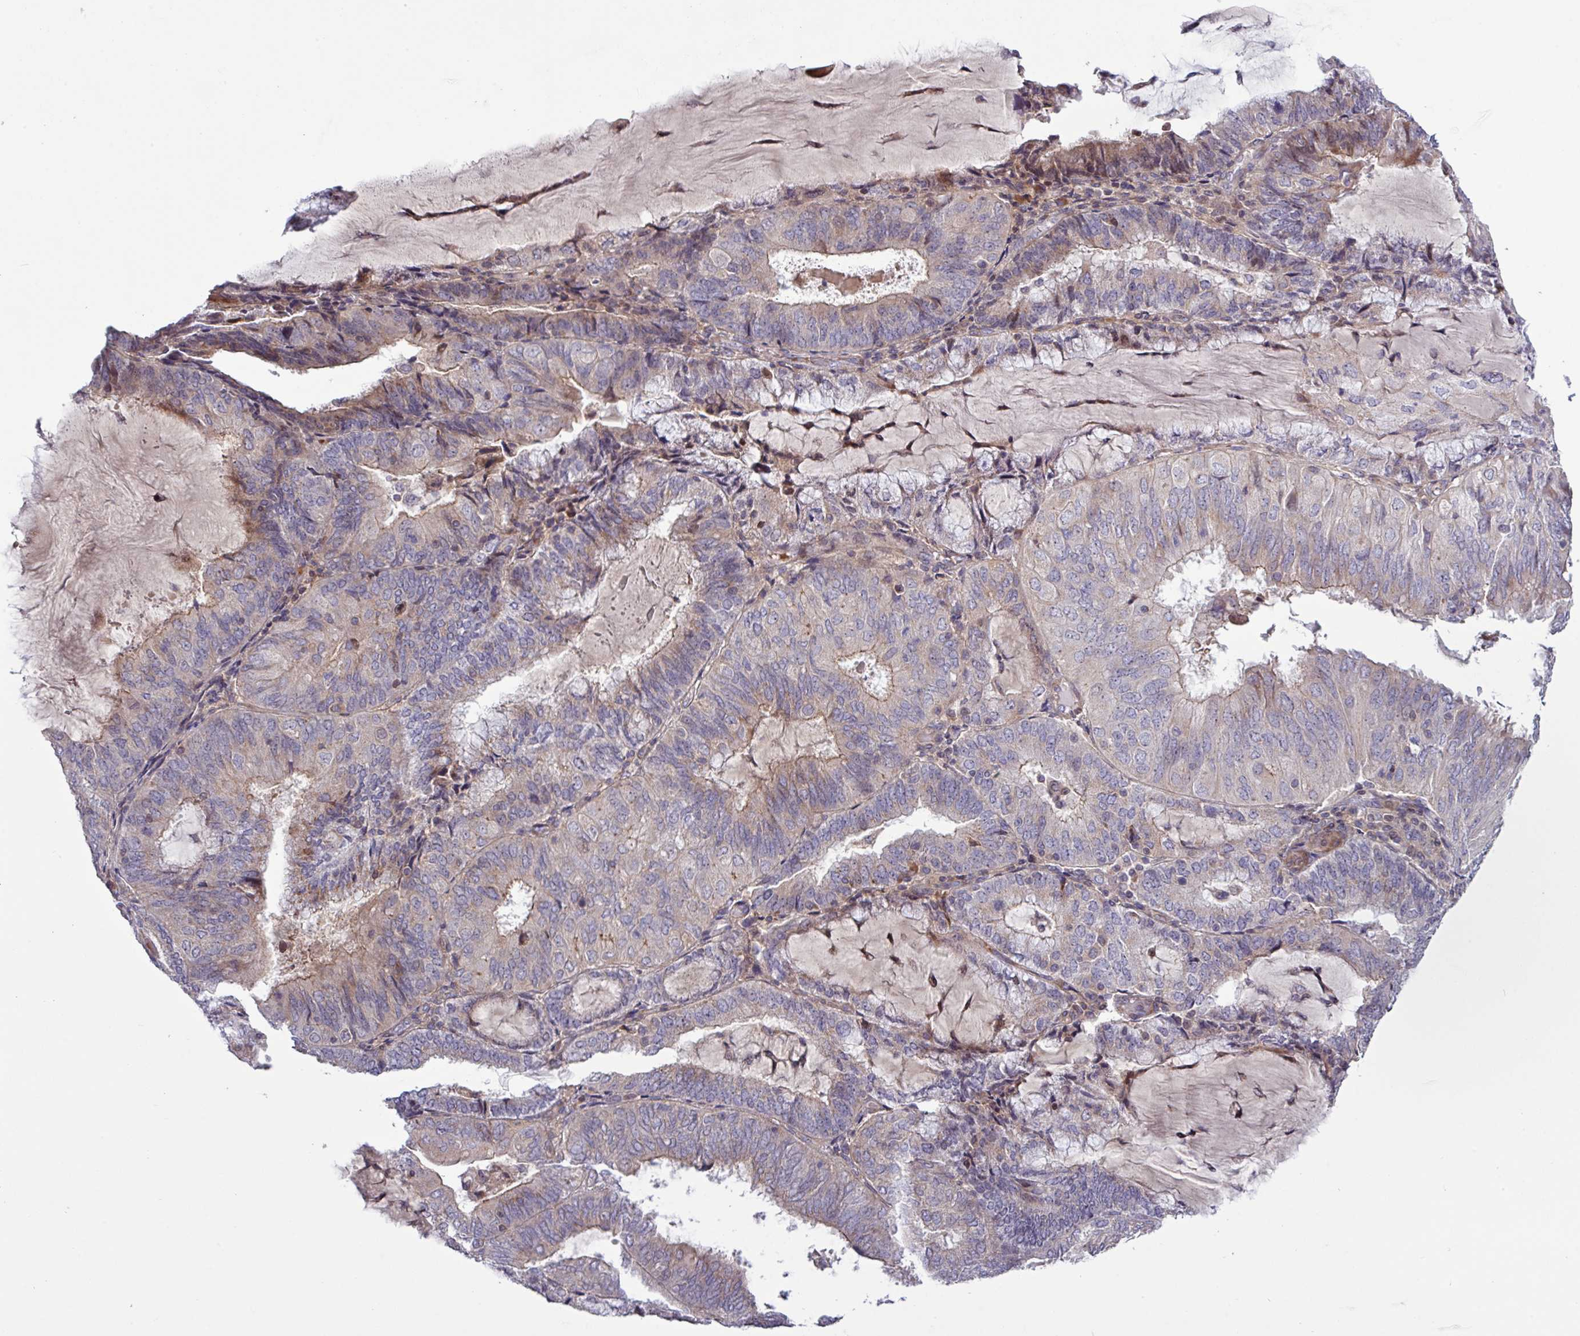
{"staining": {"intensity": "weak", "quantity": "<25%", "location": "cytoplasmic/membranous"}, "tissue": "endometrial cancer", "cell_type": "Tumor cells", "image_type": "cancer", "snomed": [{"axis": "morphology", "description": "Adenocarcinoma, NOS"}, {"axis": "topography", "description": "Endometrium"}], "caption": "IHC histopathology image of adenocarcinoma (endometrial) stained for a protein (brown), which displays no positivity in tumor cells. (DAB (3,3'-diaminobenzidine) immunohistochemistry (IHC) visualized using brightfield microscopy, high magnification).", "gene": "TNFSF12", "patient": {"sex": "female", "age": 81}}